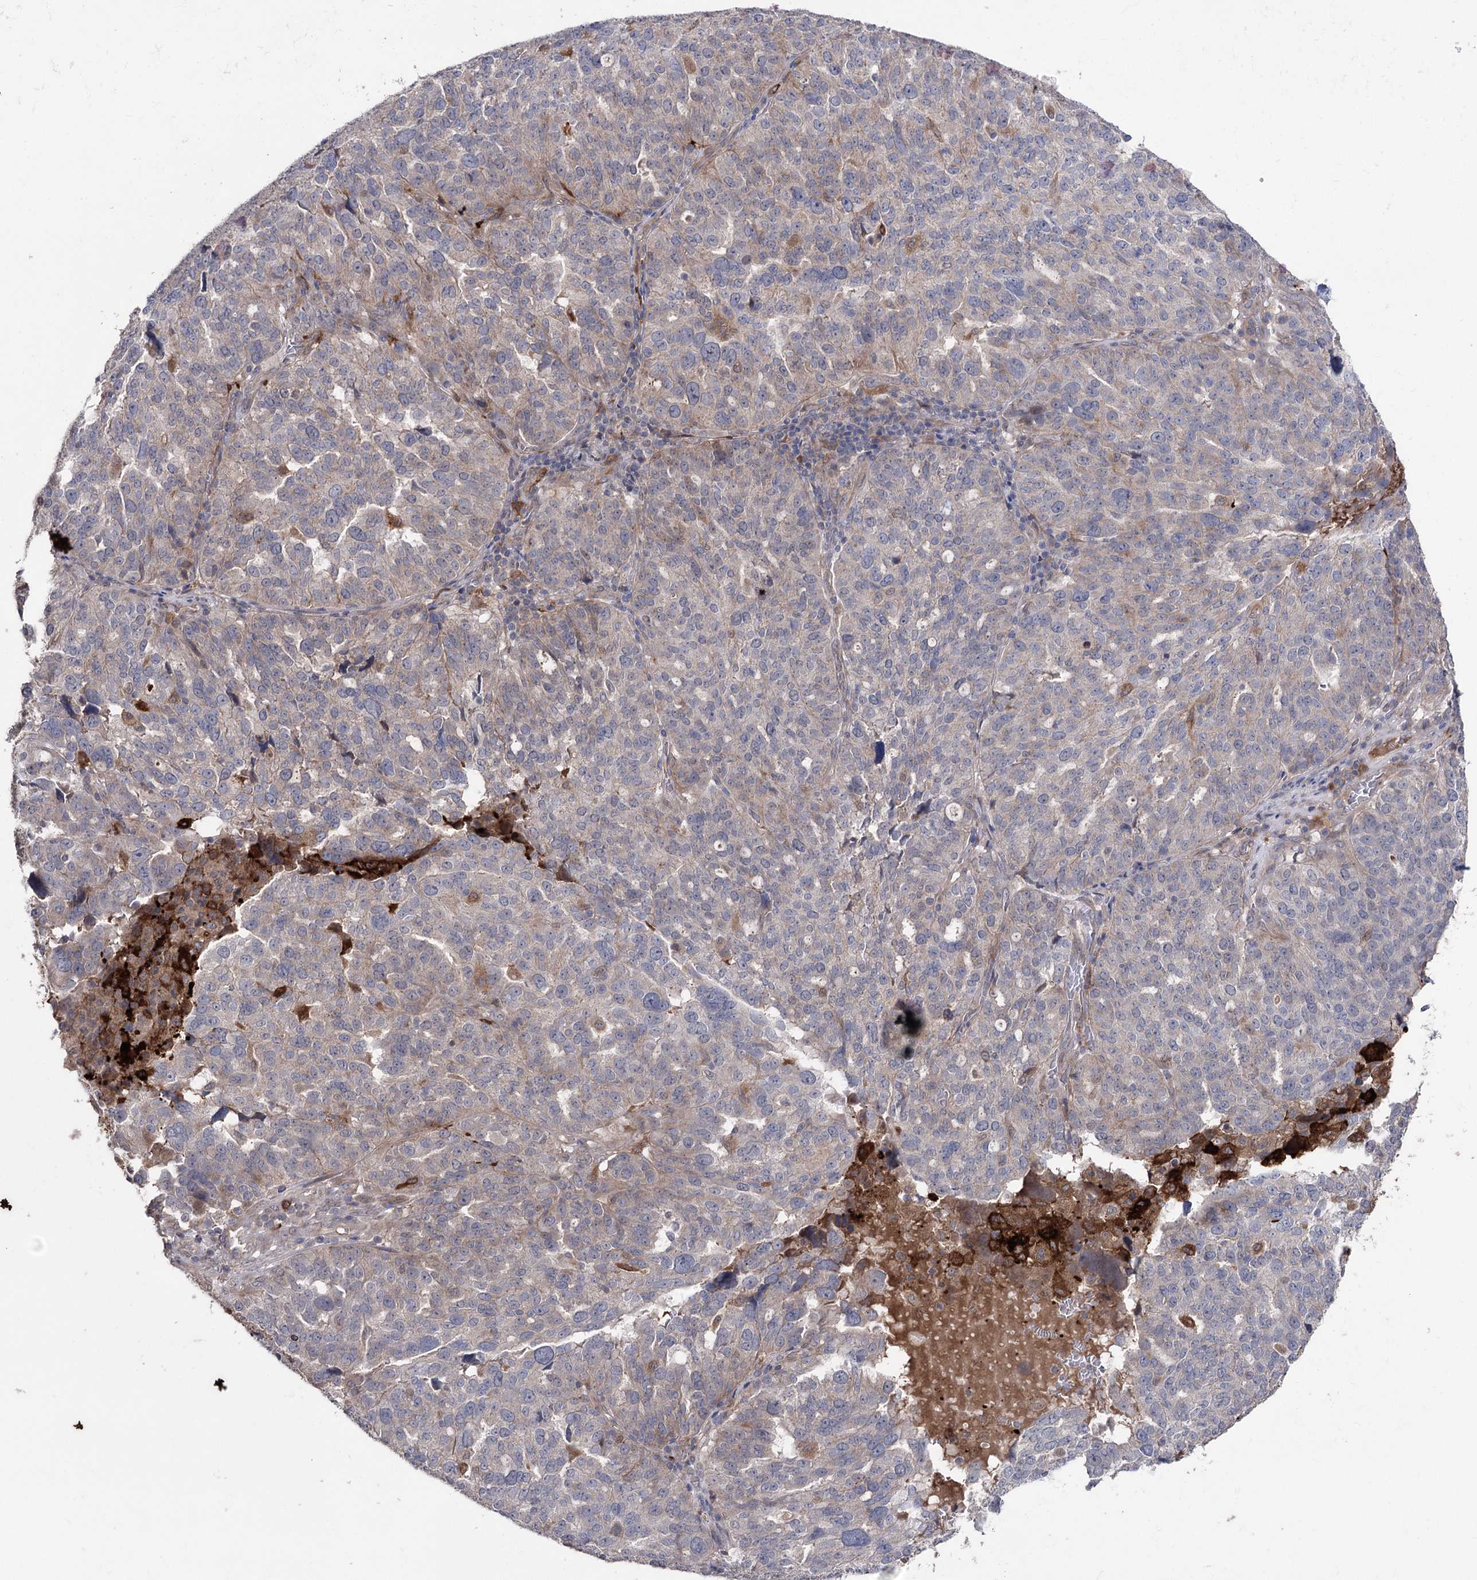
{"staining": {"intensity": "negative", "quantity": "none", "location": "none"}, "tissue": "ovarian cancer", "cell_type": "Tumor cells", "image_type": "cancer", "snomed": [{"axis": "morphology", "description": "Cystadenocarcinoma, serous, NOS"}, {"axis": "topography", "description": "Ovary"}], "caption": "This is an IHC histopathology image of human ovarian cancer. There is no staining in tumor cells.", "gene": "OTUD1", "patient": {"sex": "female", "age": 59}}